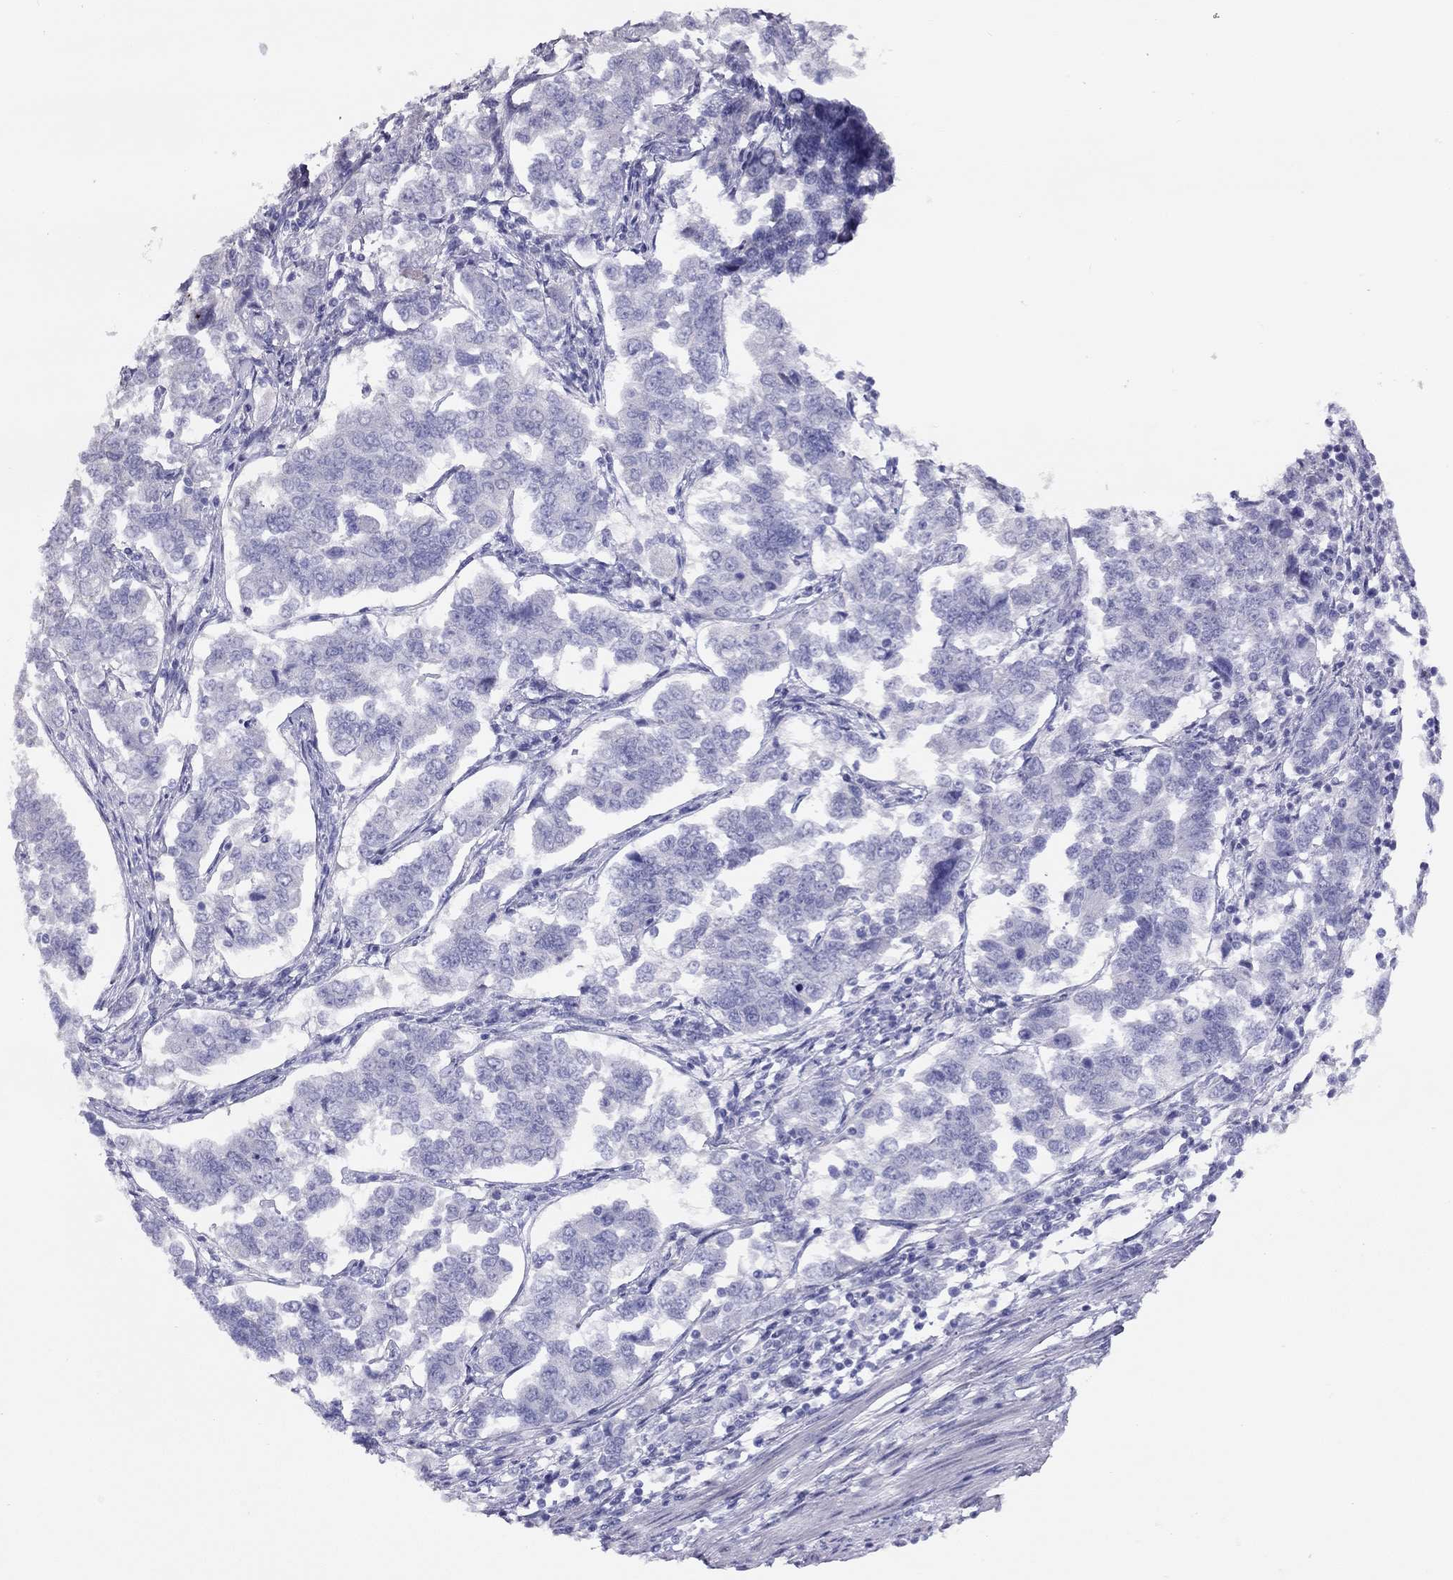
{"staining": {"intensity": "negative", "quantity": "none", "location": "none"}, "tissue": "endometrial cancer", "cell_type": "Tumor cells", "image_type": "cancer", "snomed": [{"axis": "morphology", "description": "Adenocarcinoma, NOS"}, {"axis": "topography", "description": "Endometrium"}], "caption": "Immunohistochemistry photomicrograph of endometrial cancer (adenocarcinoma) stained for a protein (brown), which demonstrates no expression in tumor cells.", "gene": "LRIT2", "patient": {"sex": "female", "age": 43}}